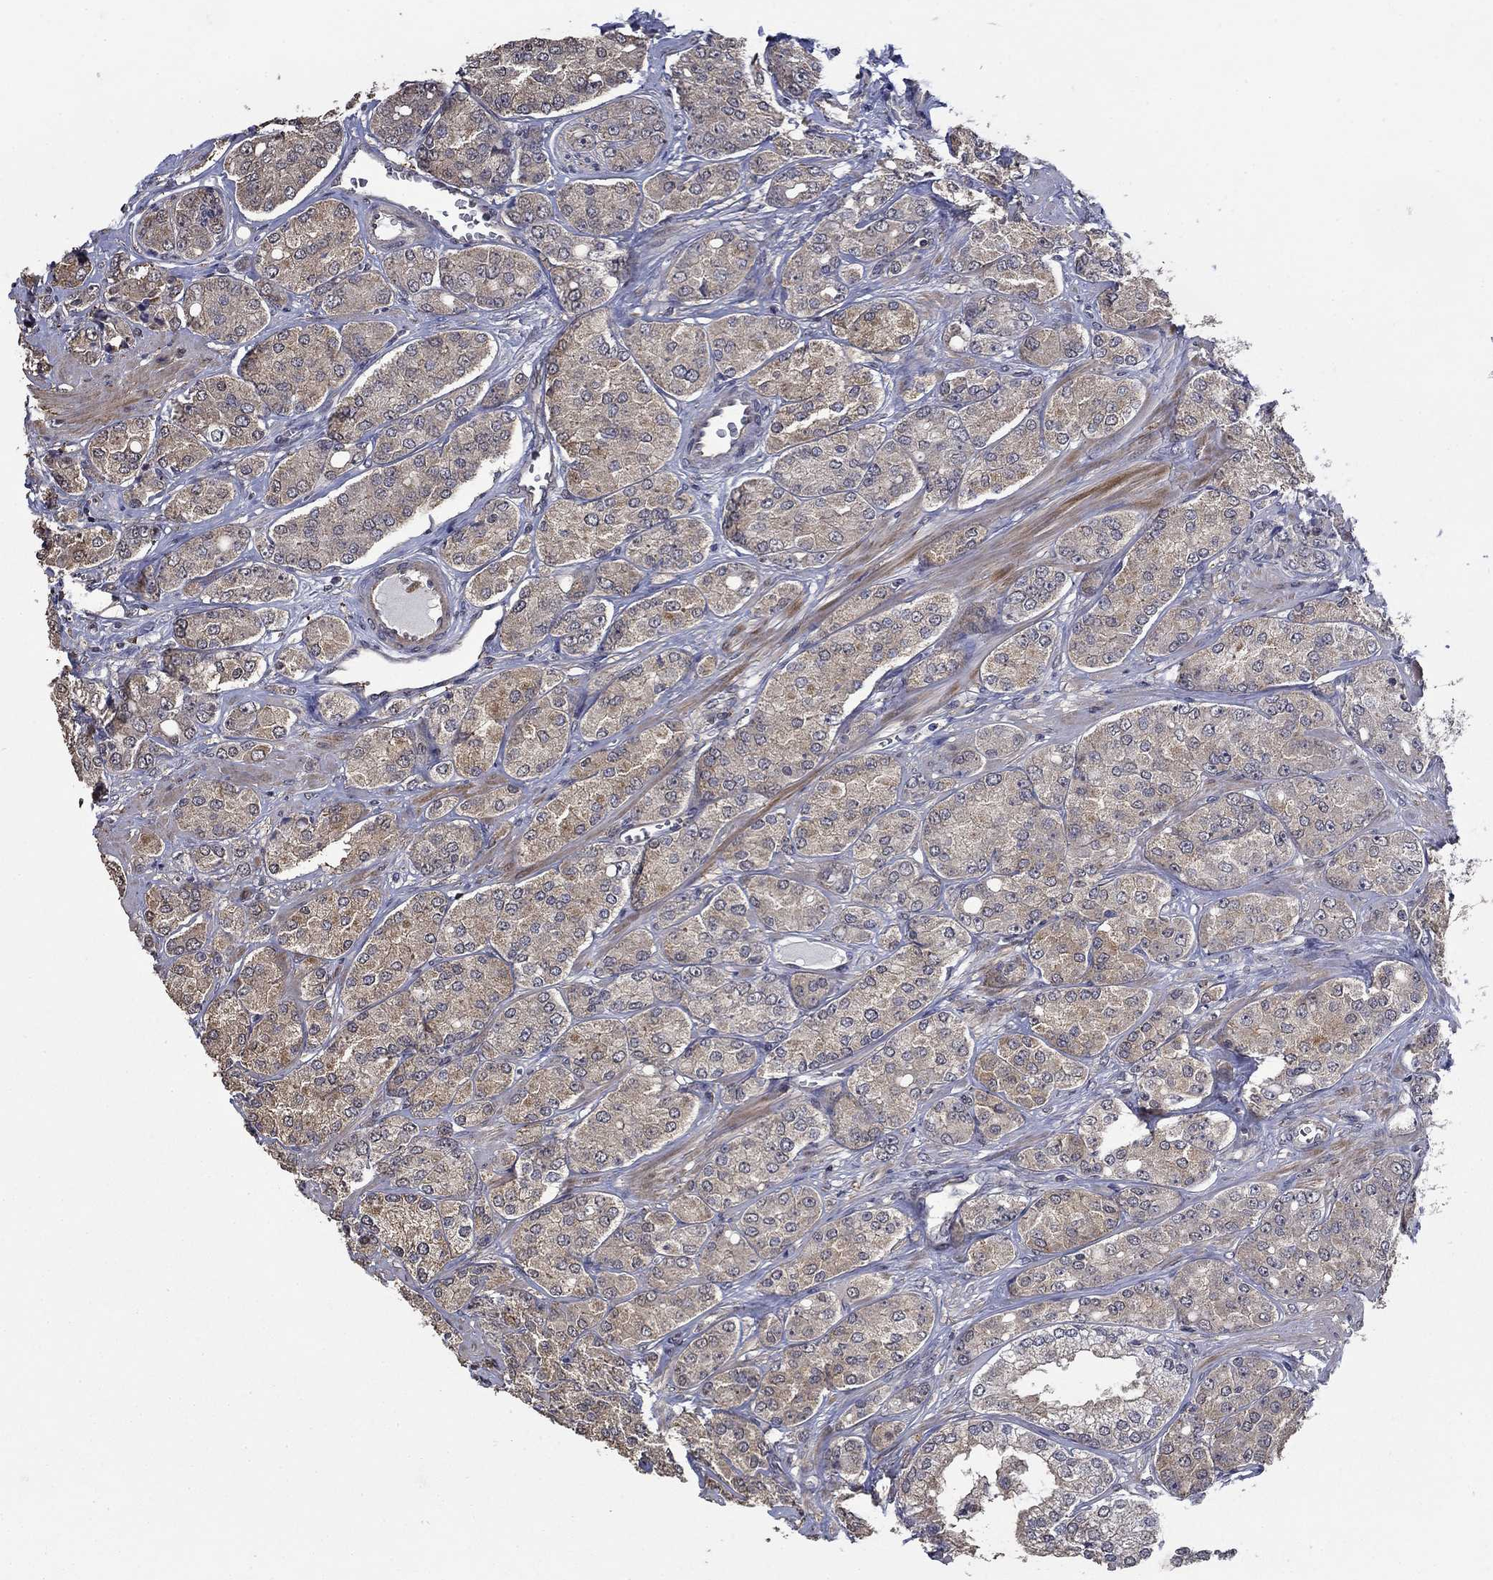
{"staining": {"intensity": "weak", "quantity": "25%-75%", "location": "cytoplasmic/membranous"}, "tissue": "prostate cancer", "cell_type": "Tumor cells", "image_type": "cancer", "snomed": [{"axis": "morphology", "description": "Adenocarcinoma, NOS"}, {"axis": "topography", "description": "Prostate"}], "caption": "Approximately 25%-75% of tumor cells in human prostate cancer exhibit weak cytoplasmic/membranous protein positivity as visualized by brown immunohistochemical staining.", "gene": "DVL1", "patient": {"sex": "male", "age": 67}}